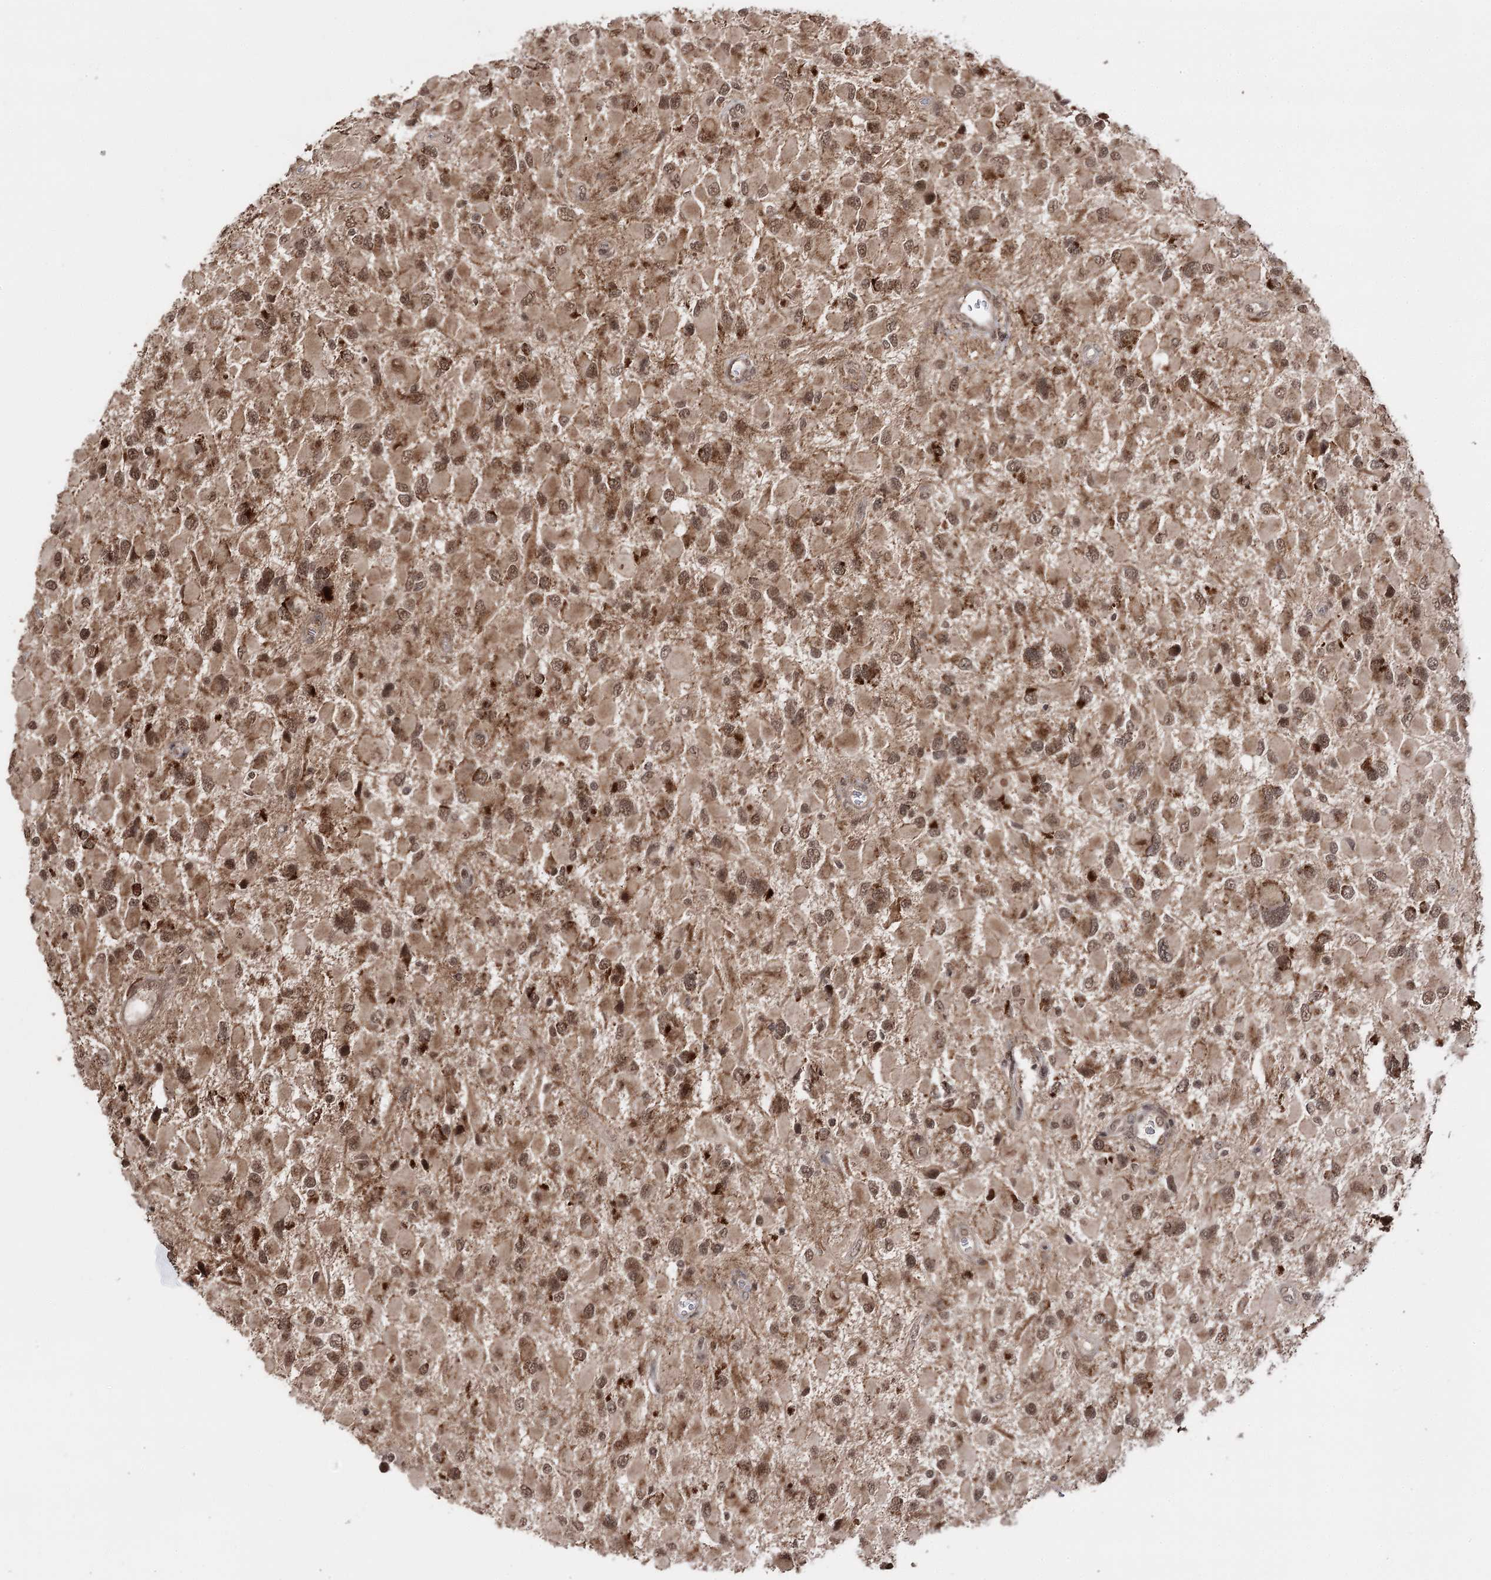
{"staining": {"intensity": "moderate", "quantity": ">75%", "location": "cytoplasmic/membranous,nuclear"}, "tissue": "glioma", "cell_type": "Tumor cells", "image_type": "cancer", "snomed": [{"axis": "morphology", "description": "Glioma, malignant, High grade"}, {"axis": "topography", "description": "Brain"}], "caption": "Tumor cells exhibit medium levels of moderate cytoplasmic/membranous and nuclear positivity in approximately >75% of cells in glioma.", "gene": "FAM53B", "patient": {"sex": "male", "age": 53}}